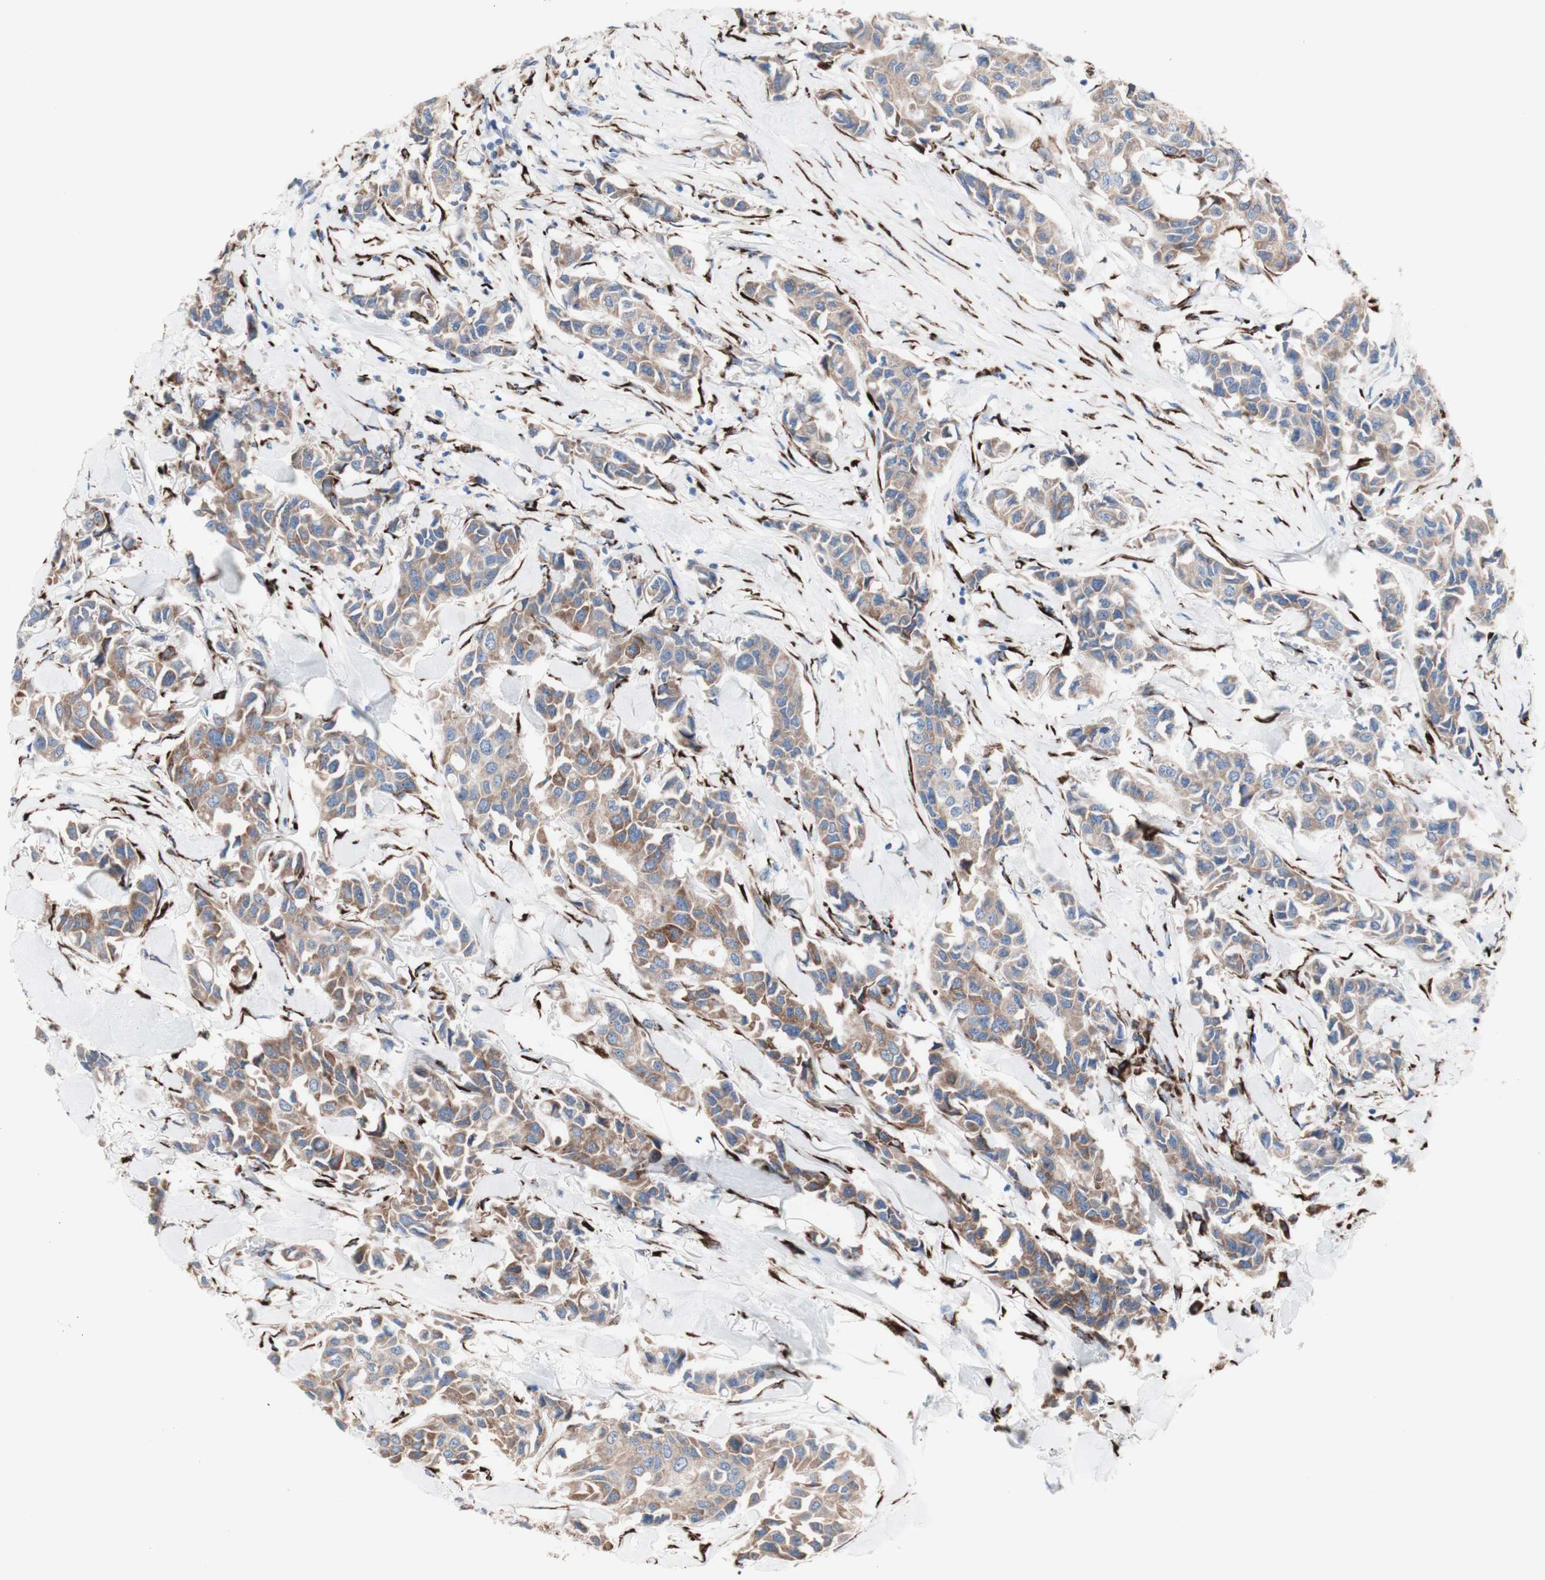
{"staining": {"intensity": "moderate", "quantity": ">75%", "location": "cytoplasmic/membranous"}, "tissue": "breast cancer", "cell_type": "Tumor cells", "image_type": "cancer", "snomed": [{"axis": "morphology", "description": "Duct carcinoma"}, {"axis": "topography", "description": "Breast"}], "caption": "Immunohistochemical staining of human breast intraductal carcinoma reveals medium levels of moderate cytoplasmic/membranous positivity in about >75% of tumor cells.", "gene": "AGPAT5", "patient": {"sex": "female", "age": 80}}